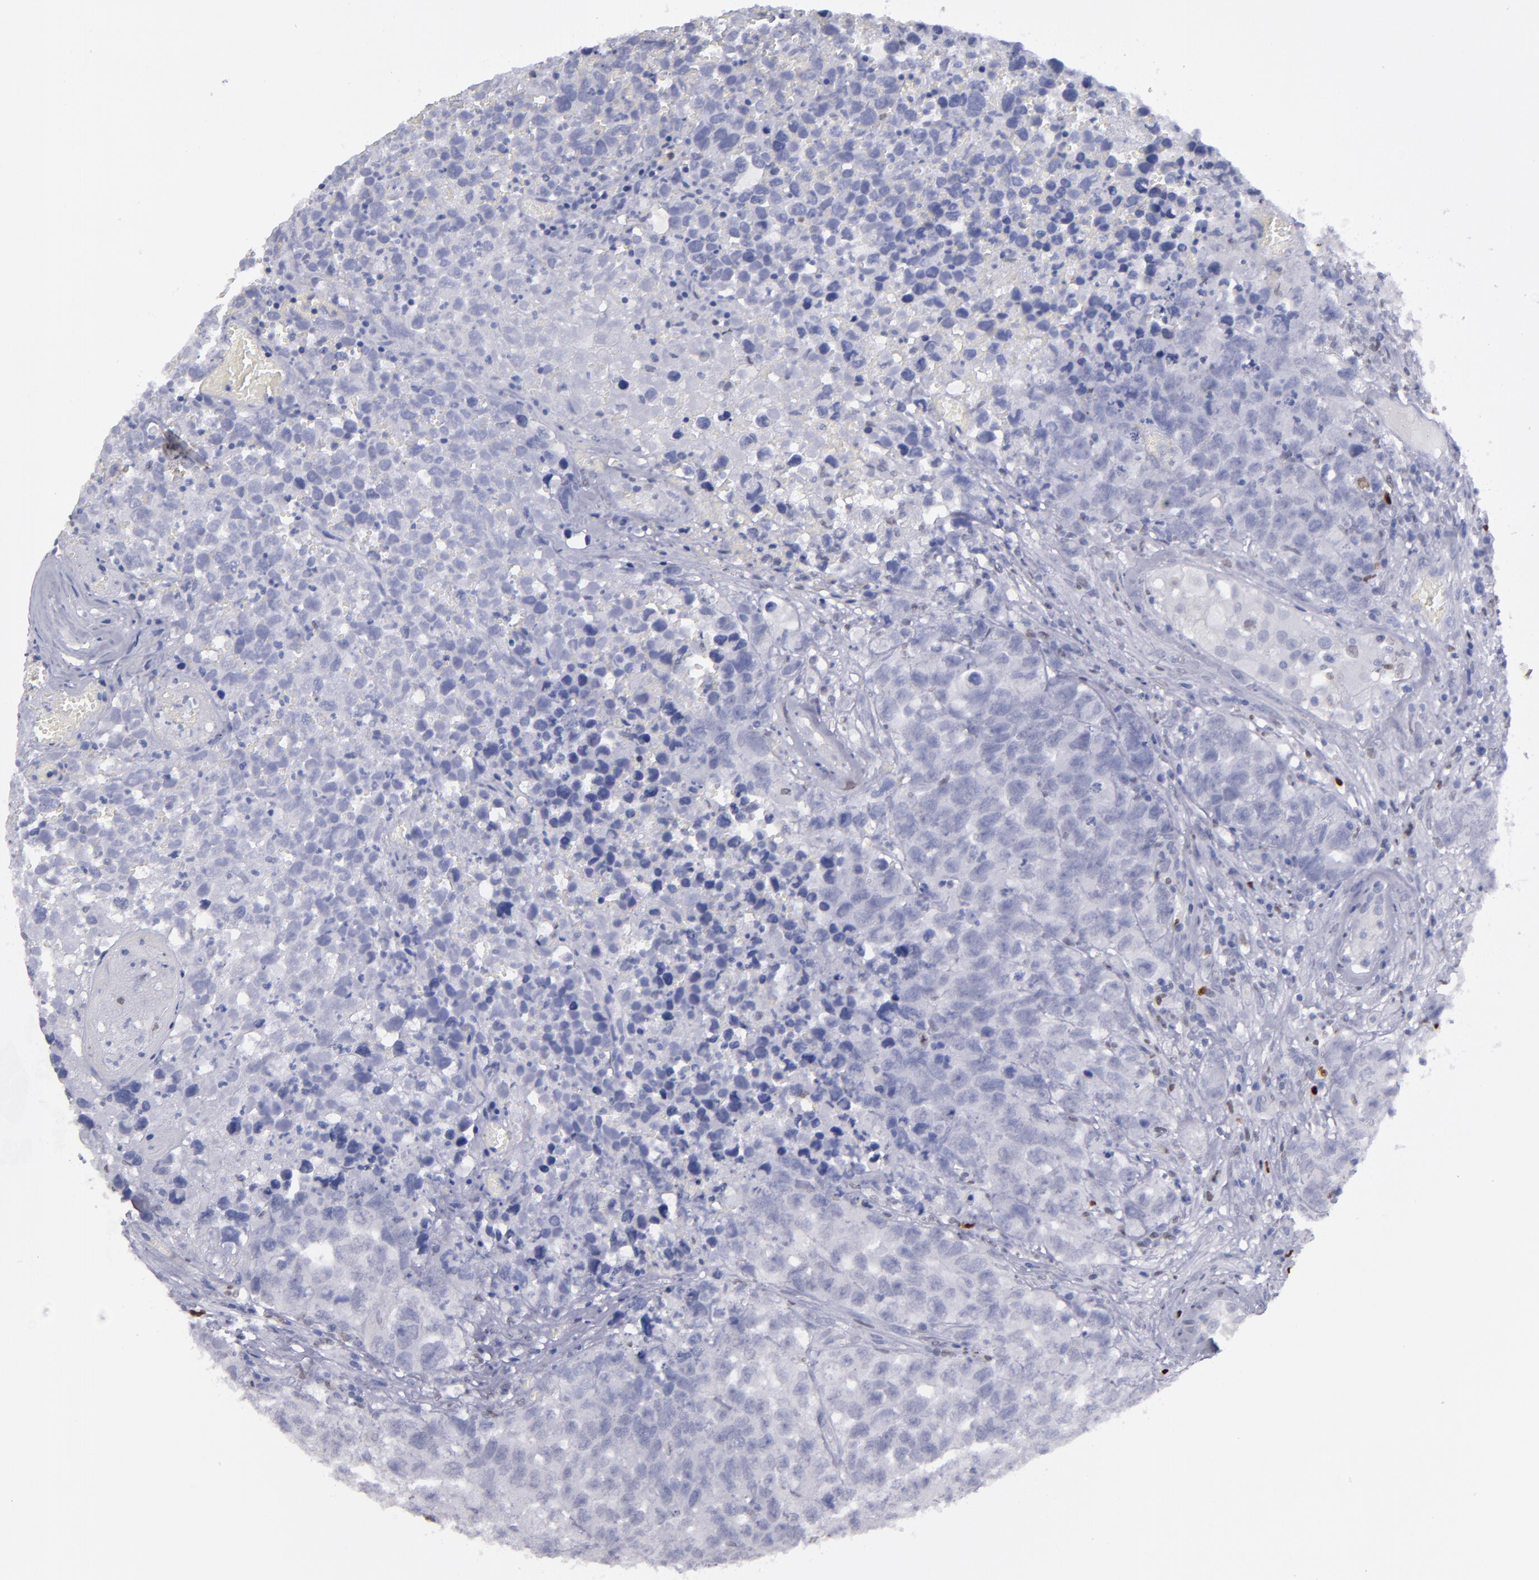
{"staining": {"intensity": "negative", "quantity": "none", "location": "none"}, "tissue": "testis cancer", "cell_type": "Tumor cells", "image_type": "cancer", "snomed": [{"axis": "morphology", "description": "Carcinoma, Embryonal, NOS"}, {"axis": "topography", "description": "Testis"}], "caption": "The image demonstrates no significant positivity in tumor cells of testis cancer (embryonal carcinoma). (Brightfield microscopy of DAB immunohistochemistry at high magnification).", "gene": "IRF8", "patient": {"sex": "male", "age": 31}}